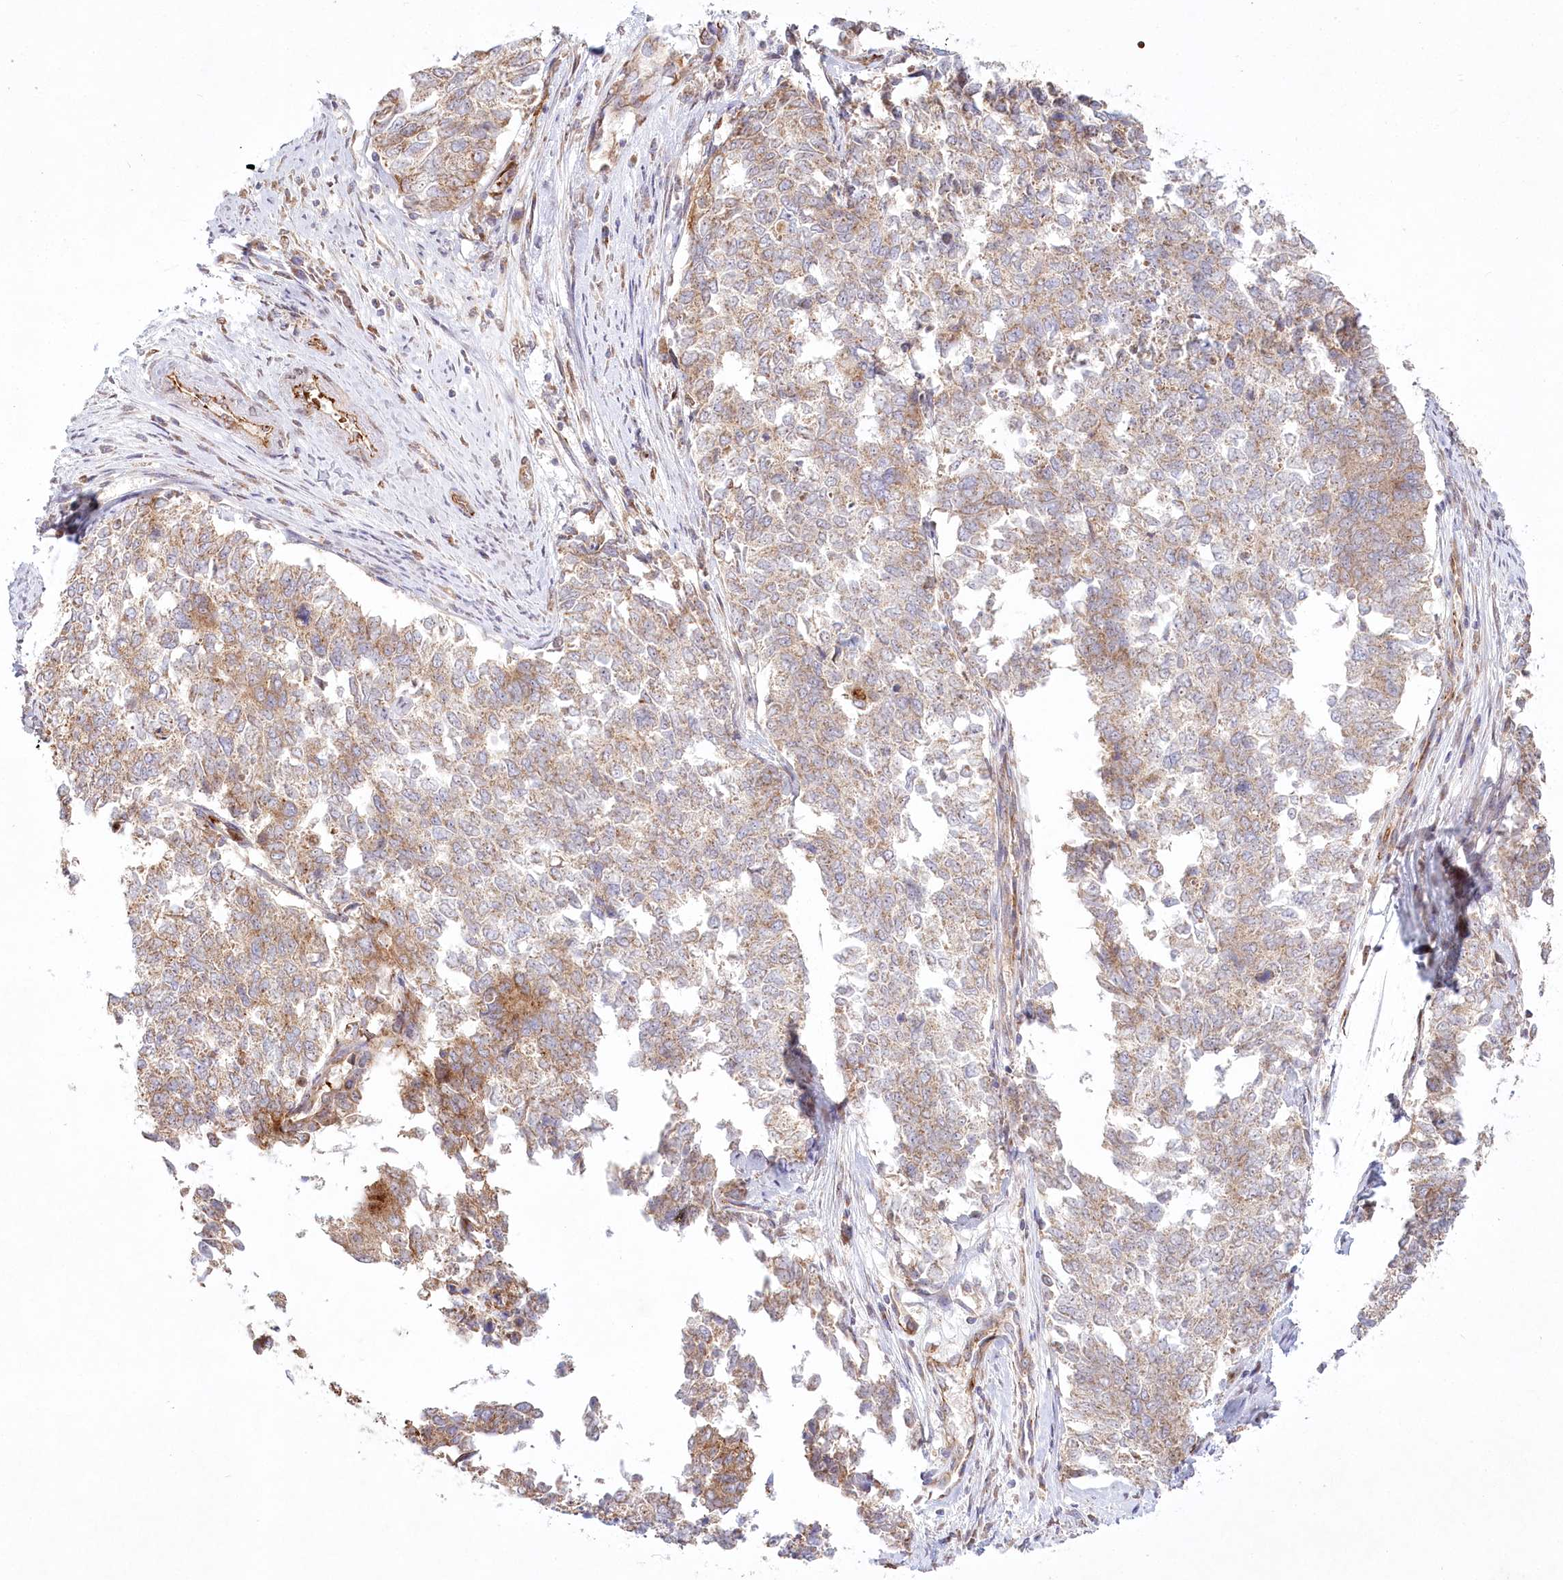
{"staining": {"intensity": "weak", "quantity": "25%-75%", "location": "cytoplasmic/membranous"}, "tissue": "cervical cancer", "cell_type": "Tumor cells", "image_type": "cancer", "snomed": [{"axis": "morphology", "description": "Squamous cell carcinoma, NOS"}, {"axis": "topography", "description": "Cervix"}], "caption": "Protein expression analysis of cervical cancer (squamous cell carcinoma) exhibits weak cytoplasmic/membranous staining in about 25%-75% of tumor cells.", "gene": "COMMD3", "patient": {"sex": "female", "age": 63}}